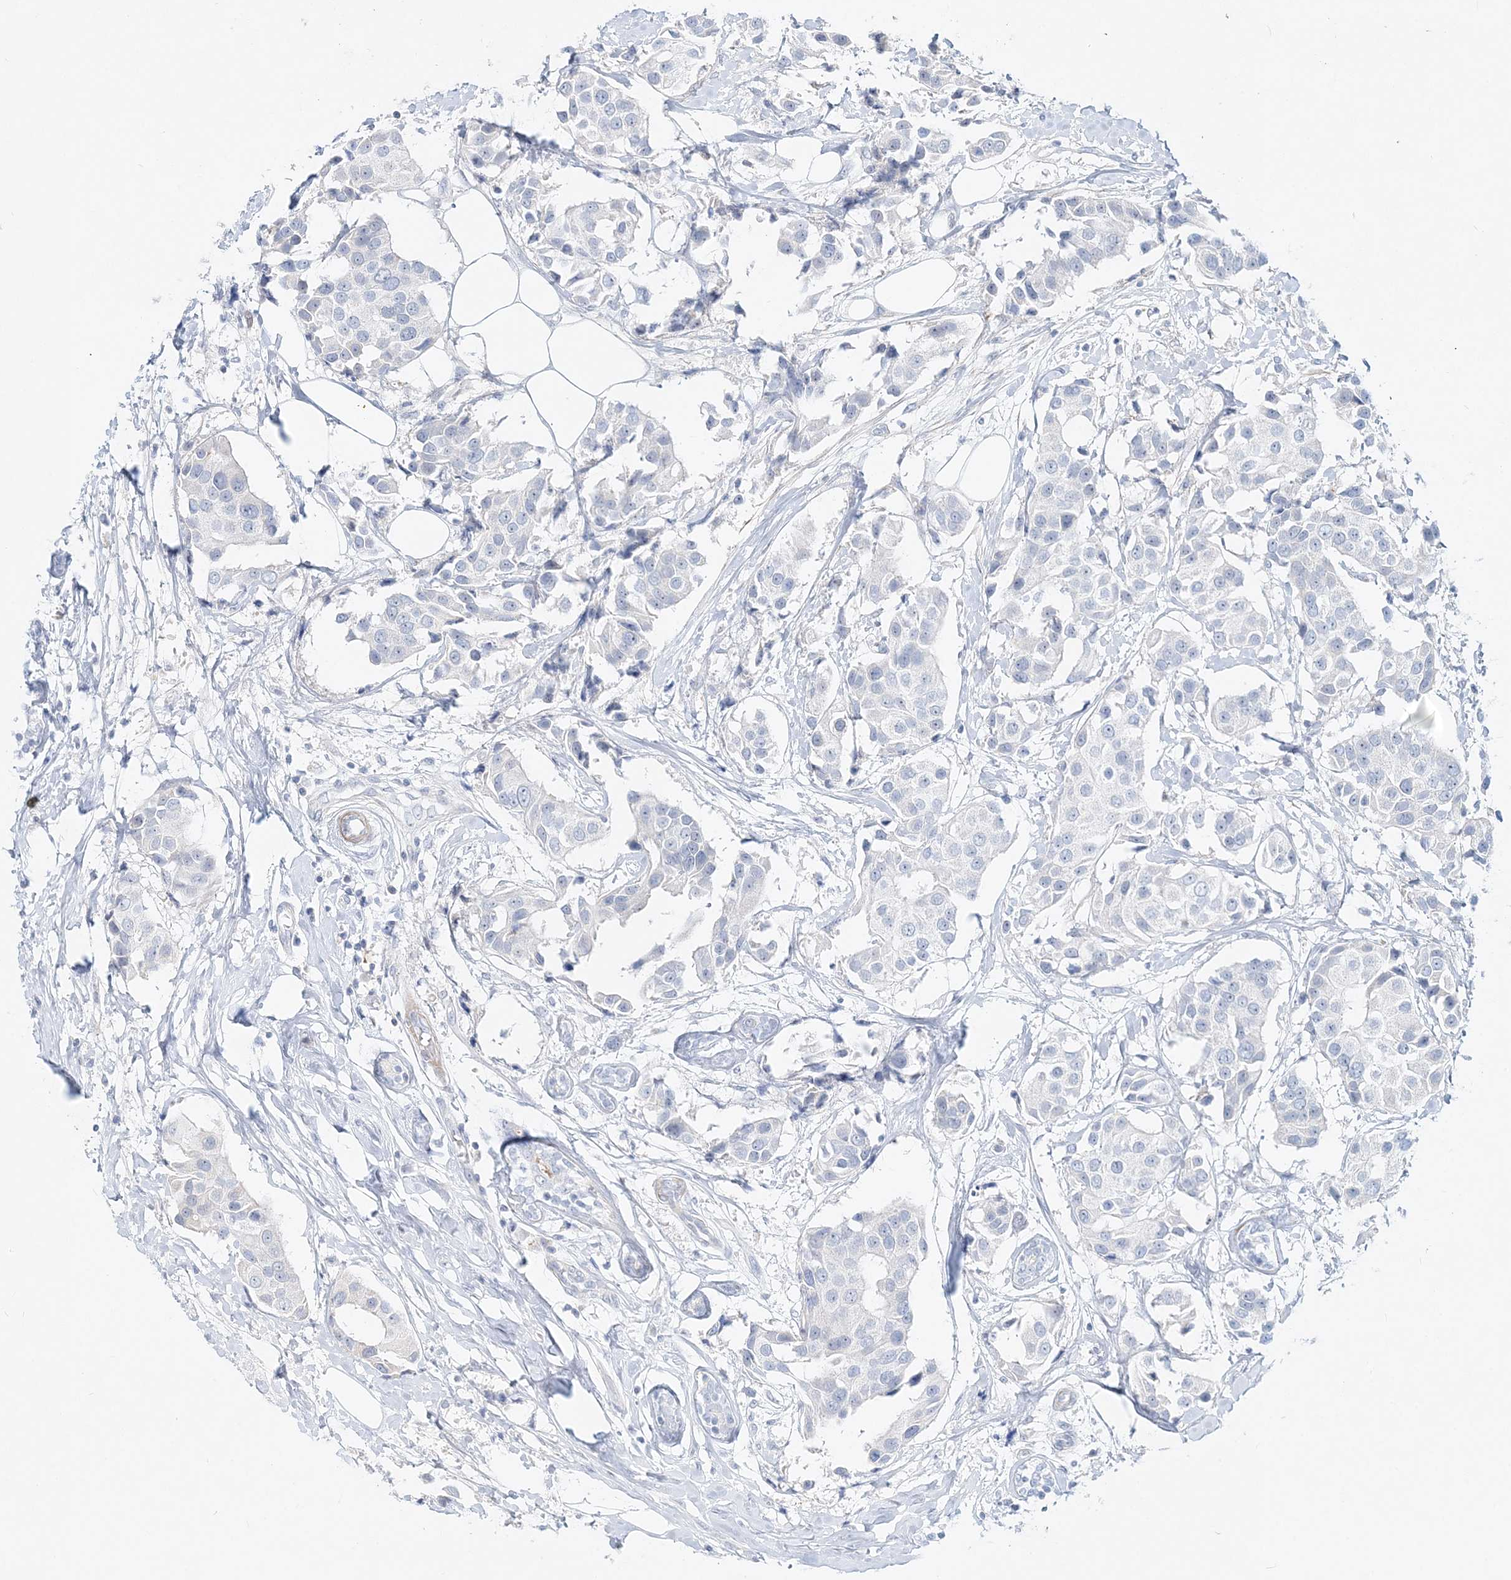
{"staining": {"intensity": "negative", "quantity": "none", "location": "none"}, "tissue": "breast cancer", "cell_type": "Tumor cells", "image_type": "cancer", "snomed": [{"axis": "morphology", "description": "Normal tissue, NOS"}, {"axis": "morphology", "description": "Duct carcinoma"}, {"axis": "topography", "description": "Breast"}], "caption": "Protein analysis of invasive ductal carcinoma (breast) shows no significant expression in tumor cells. (DAB immunohistochemistry (IHC) visualized using brightfield microscopy, high magnification).", "gene": "DNAH5", "patient": {"sex": "female", "age": 39}}